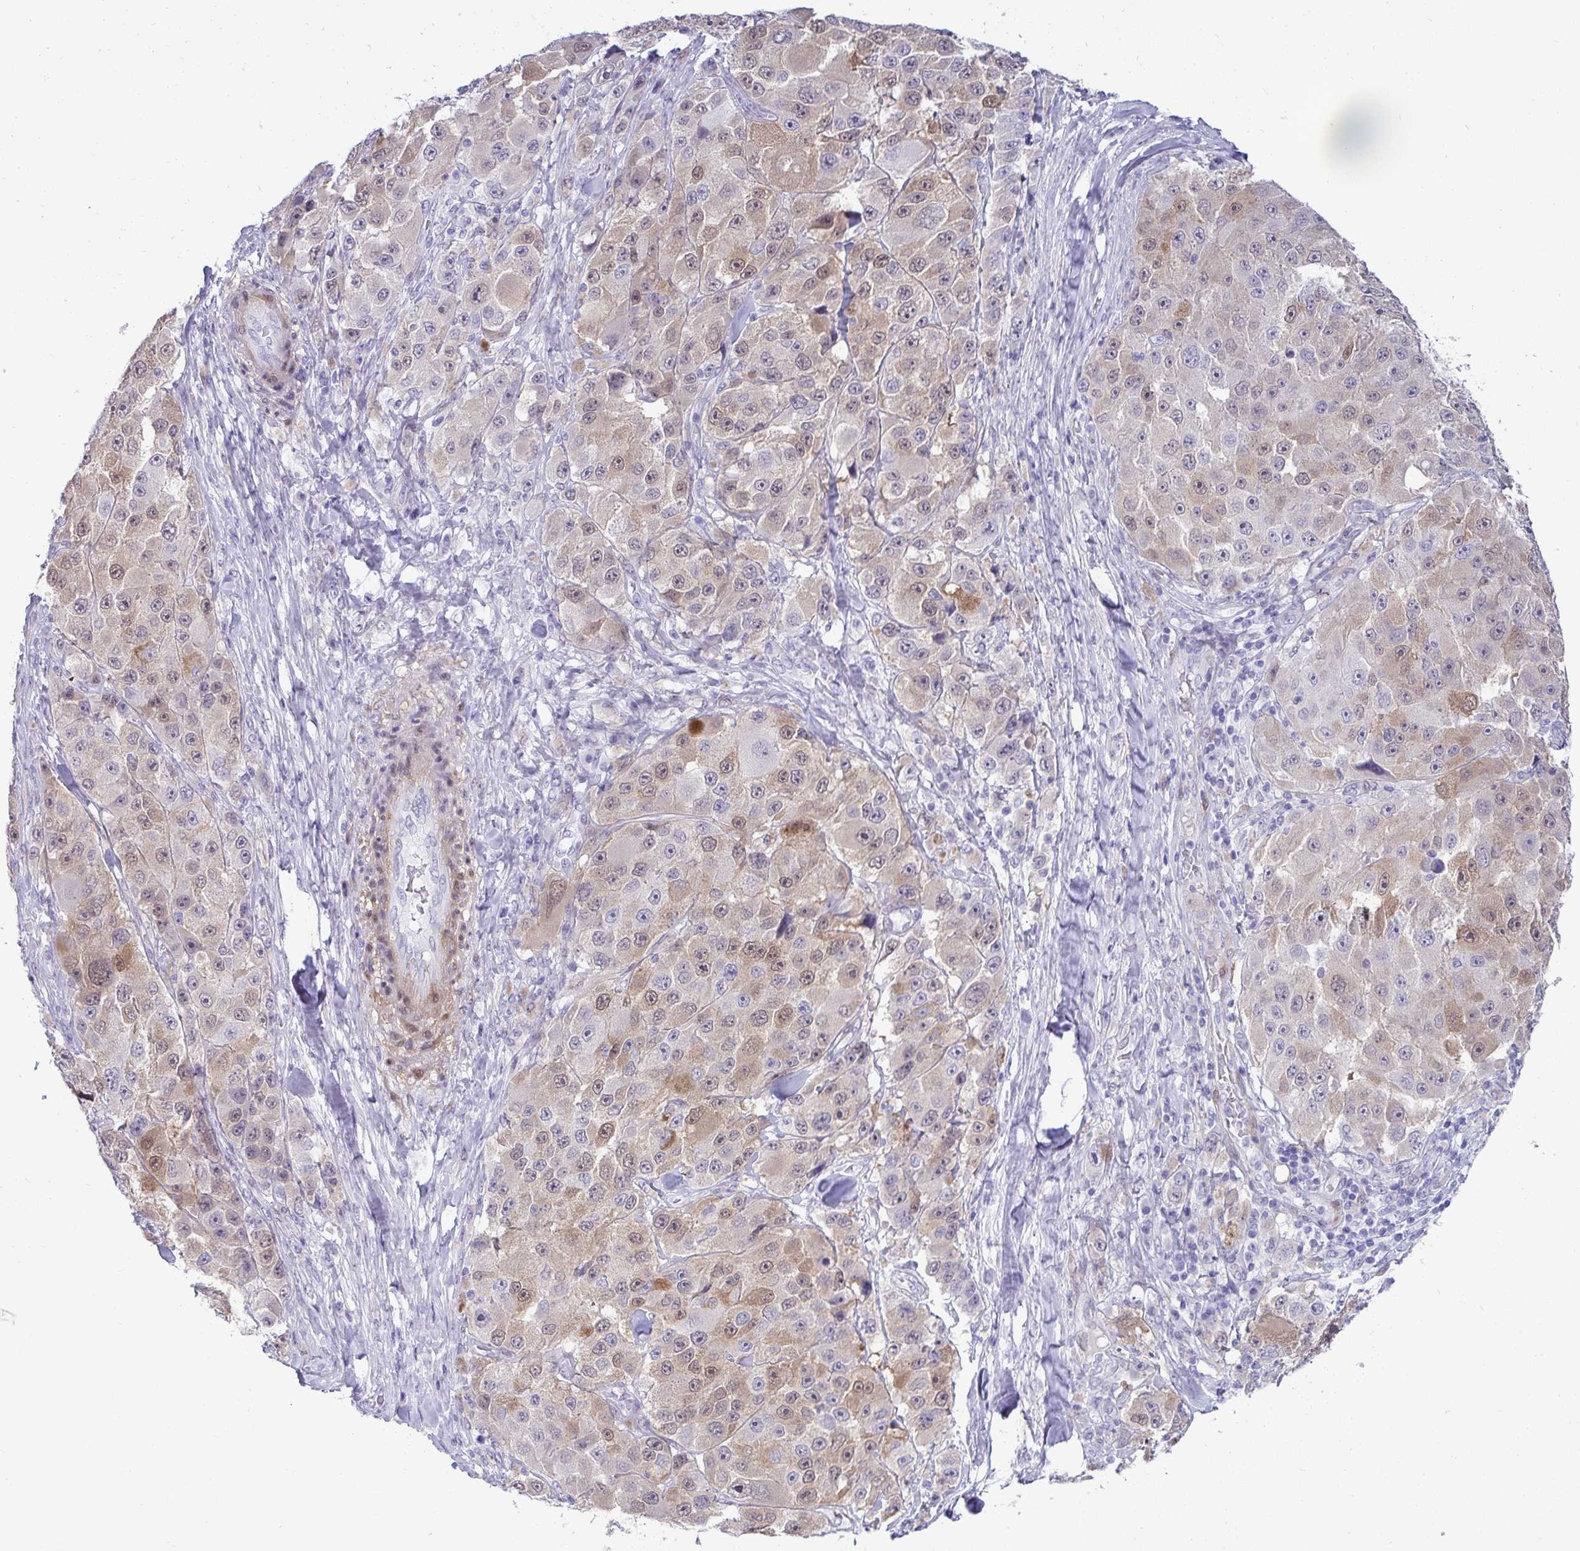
{"staining": {"intensity": "weak", "quantity": ">75%", "location": "cytoplasmic/membranous,nuclear"}, "tissue": "melanoma", "cell_type": "Tumor cells", "image_type": "cancer", "snomed": [{"axis": "morphology", "description": "Malignant melanoma, Metastatic site"}, {"axis": "topography", "description": "Lymph node"}], "caption": "This micrograph exhibits malignant melanoma (metastatic site) stained with IHC to label a protein in brown. The cytoplasmic/membranous and nuclear of tumor cells show weak positivity for the protein. Nuclei are counter-stained blue.", "gene": "HSPB6", "patient": {"sex": "male", "age": 62}}